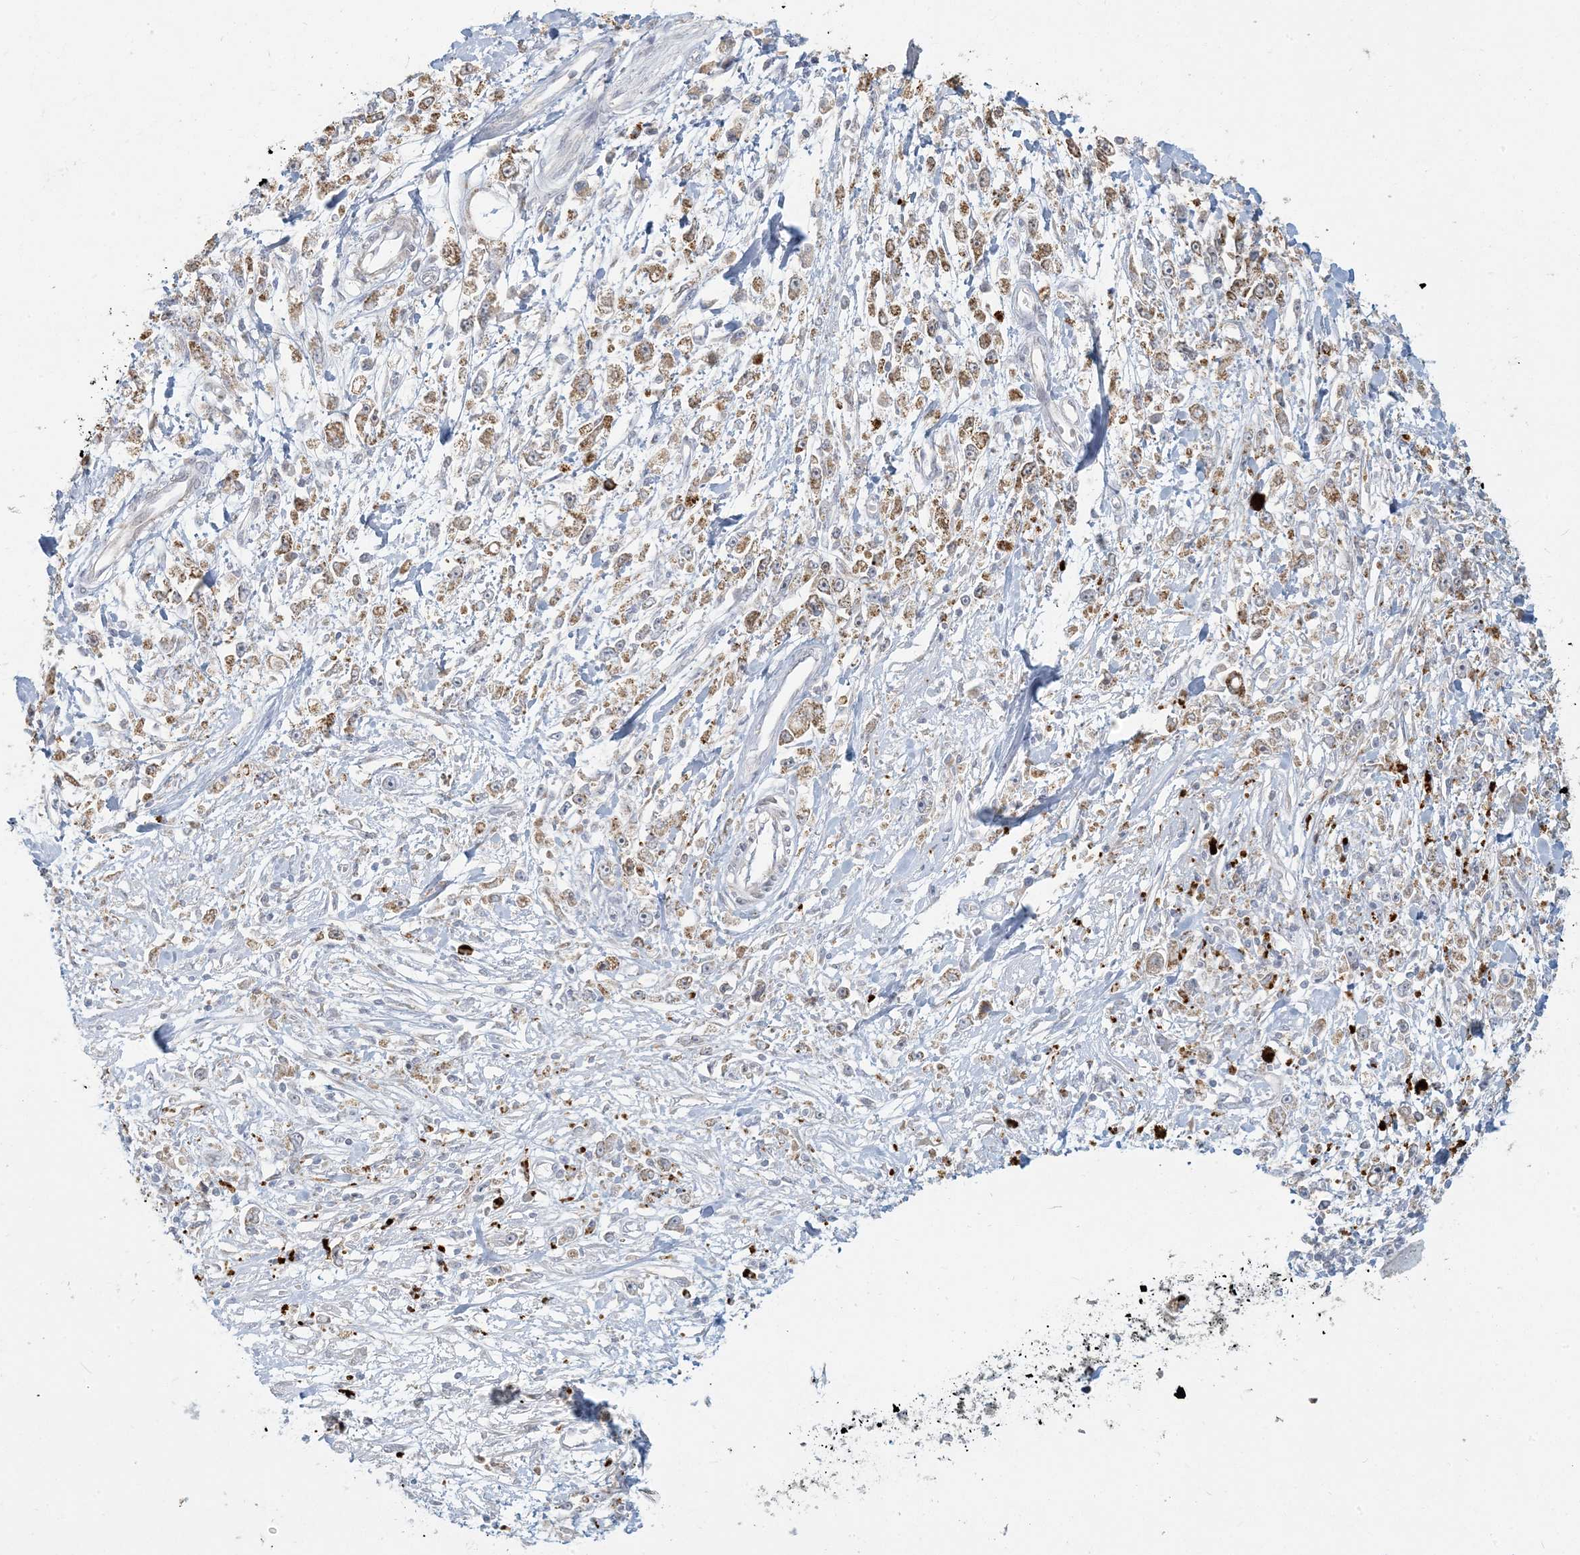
{"staining": {"intensity": "moderate", "quantity": ">75%", "location": "cytoplasmic/membranous"}, "tissue": "stomach cancer", "cell_type": "Tumor cells", "image_type": "cancer", "snomed": [{"axis": "morphology", "description": "Adenocarcinoma, NOS"}, {"axis": "topography", "description": "Stomach"}], "caption": "Tumor cells show medium levels of moderate cytoplasmic/membranous positivity in approximately >75% of cells in human adenocarcinoma (stomach).", "gene": "MCAT", "patient": {"sex": "female", "age": 59}}